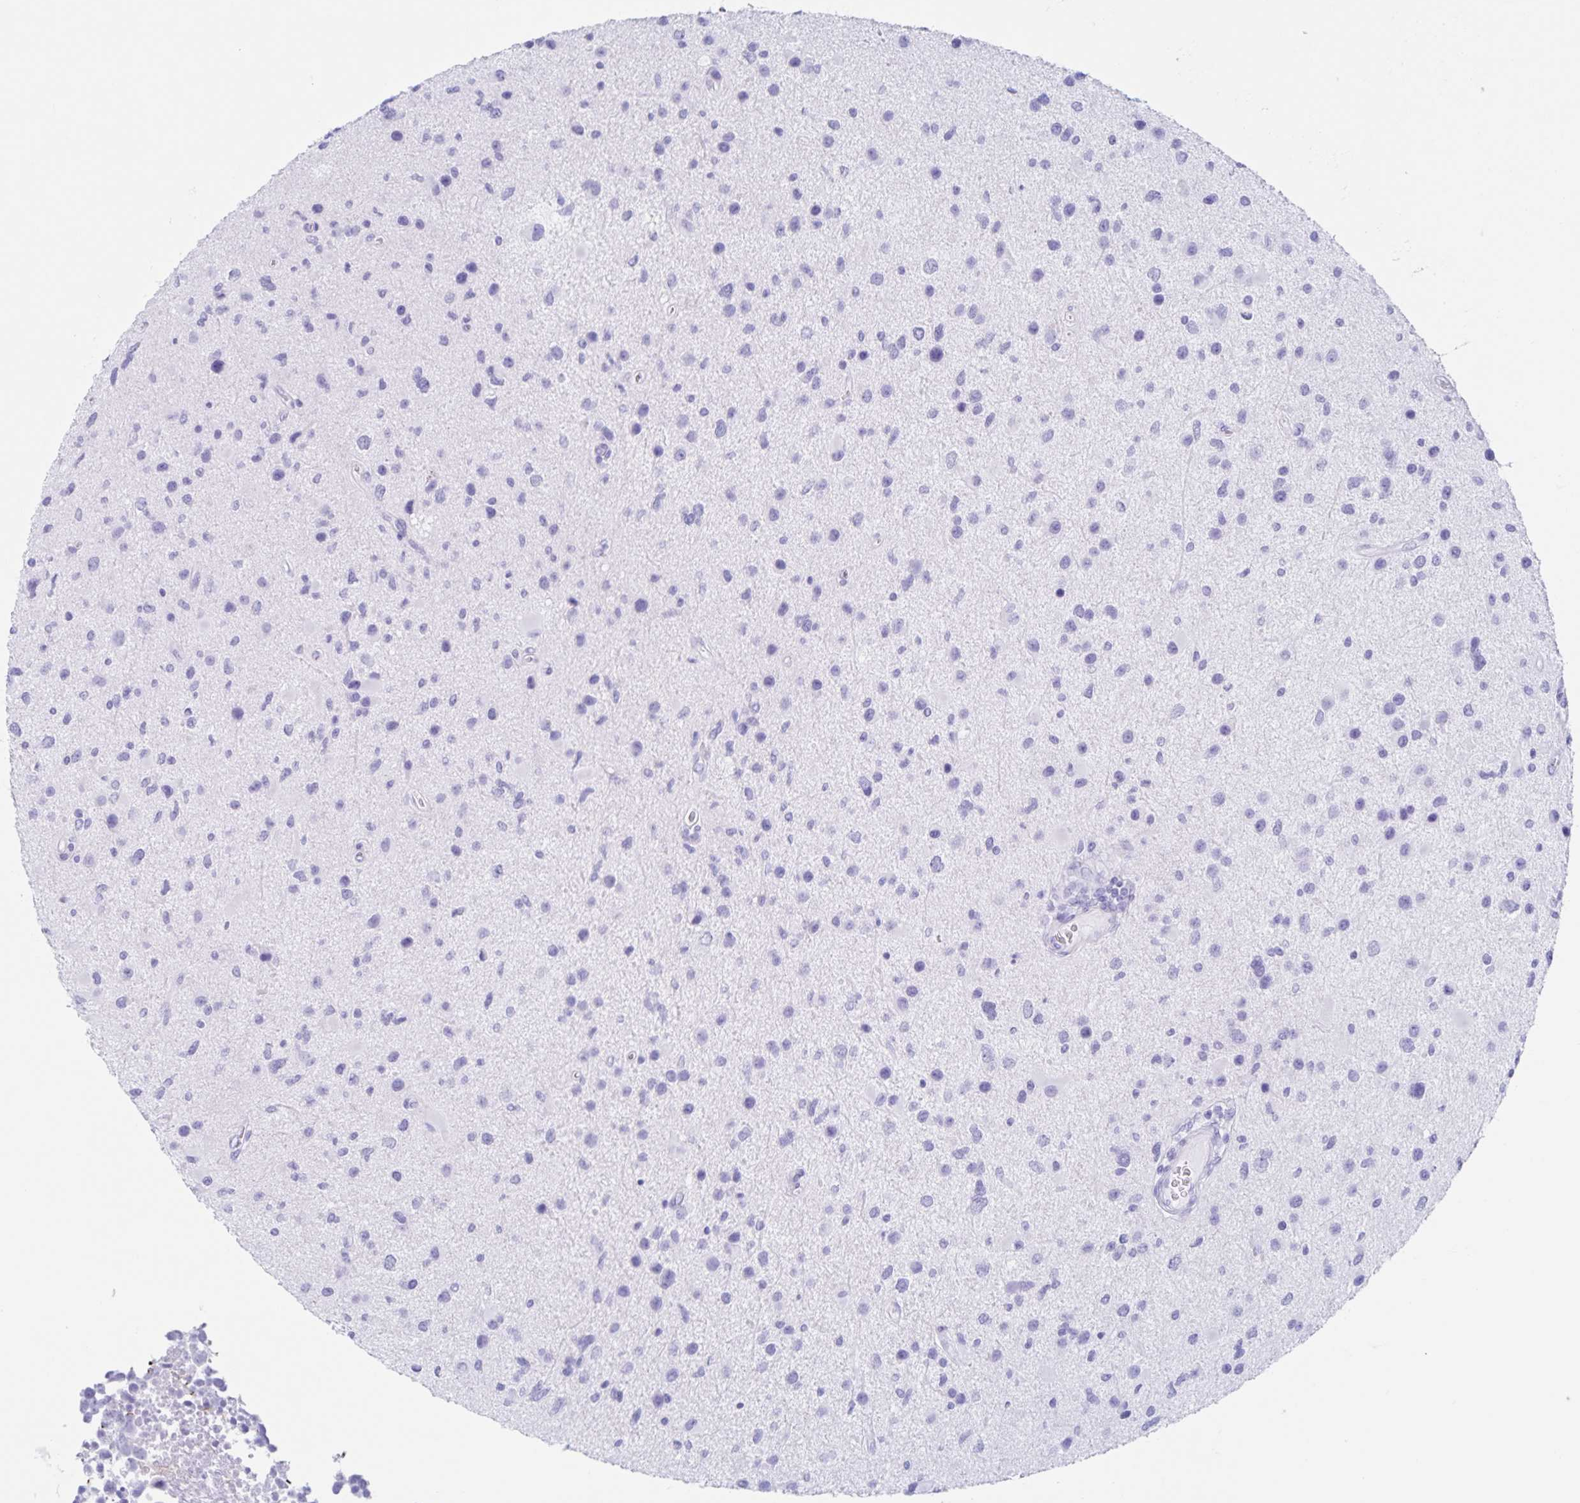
{"staining": {"intensity": "negative", "quantity": "none", "location": "none"}, "tissue": "glioma", "cell_type": "Tumor cells", "image_type": "cancer", "snomed": [{"axis": "morphology", "description": "Glioma, malignant, Low grade"}, {"axis": "topography", "description": "Brain"}], "caption": "Immunohistochemistry (IHC) image of neoplastic tissue: human glioma stained with DAB (3,3'-diaminobenzidine) shows no significant protein expression in tumor cells.", "gene": "C12orf56", "patient": {"sex": "female", "age": 32}}